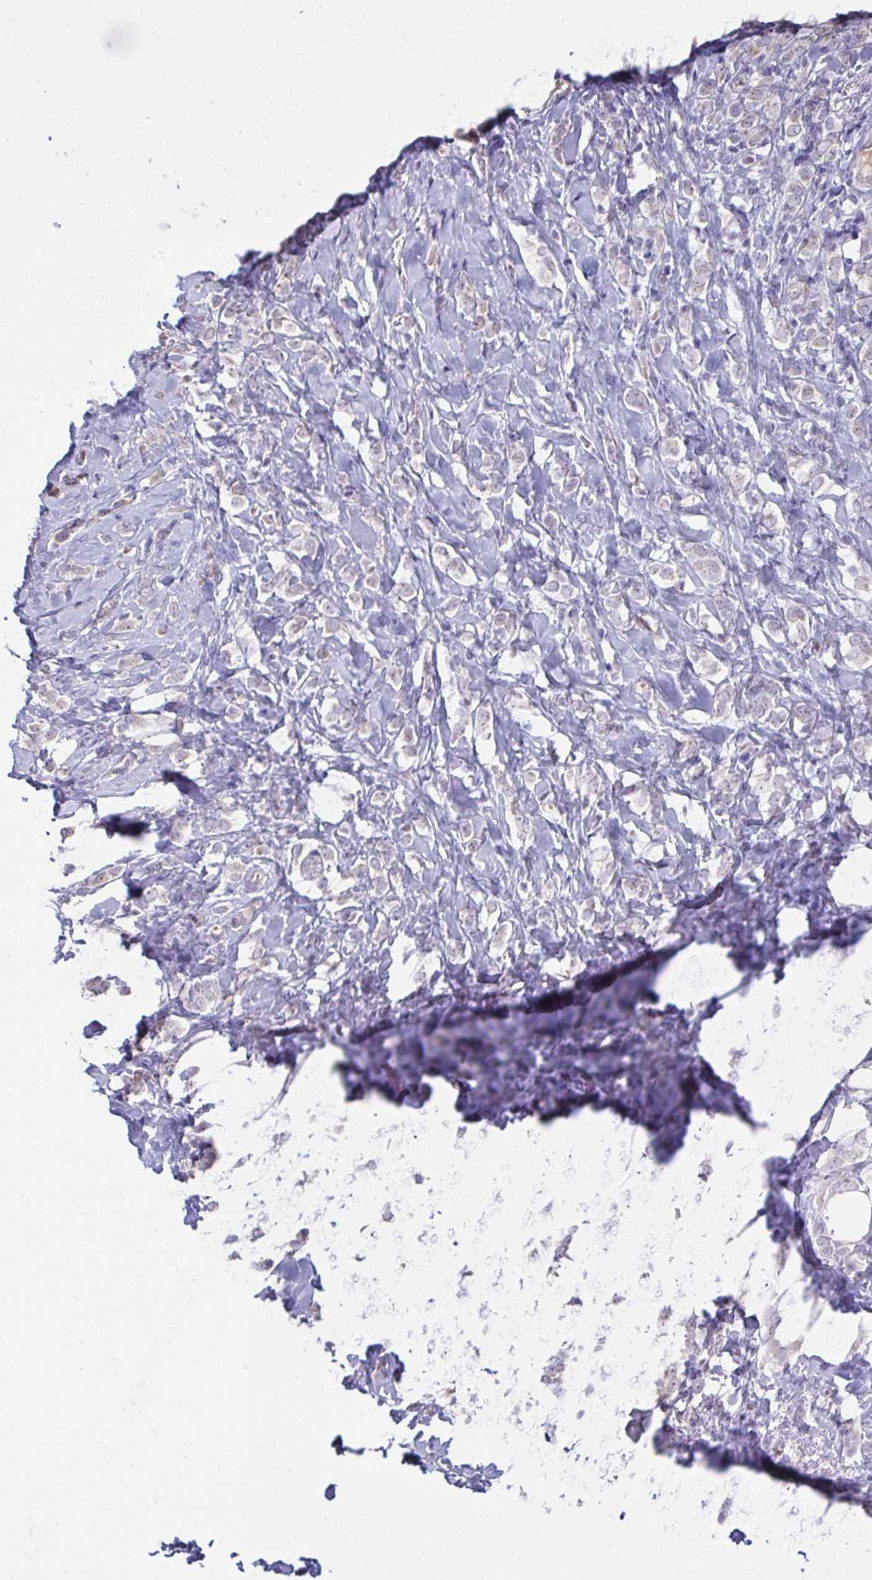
{"staining": {"intensity": "negative", "quantity": "none", "location": "none"}, "tissue": "breast cancer", "cell_type": "Tumor cells", "image_type": "cancer", "snomed": [{"axis": "morphology", "description": "Lobular carcinoma"}, {"axis": "topography", "description": "Breast"}], "caption": "The IHC image has no significant staining in tumor cells of breast cancer tissue. Brightfield microscopy of IHC stained with DAB (brown) and hematoxylin (blue), captured at high magnification.", "gene": "MYC", "patient": {"sex": "female", "age": 49}}